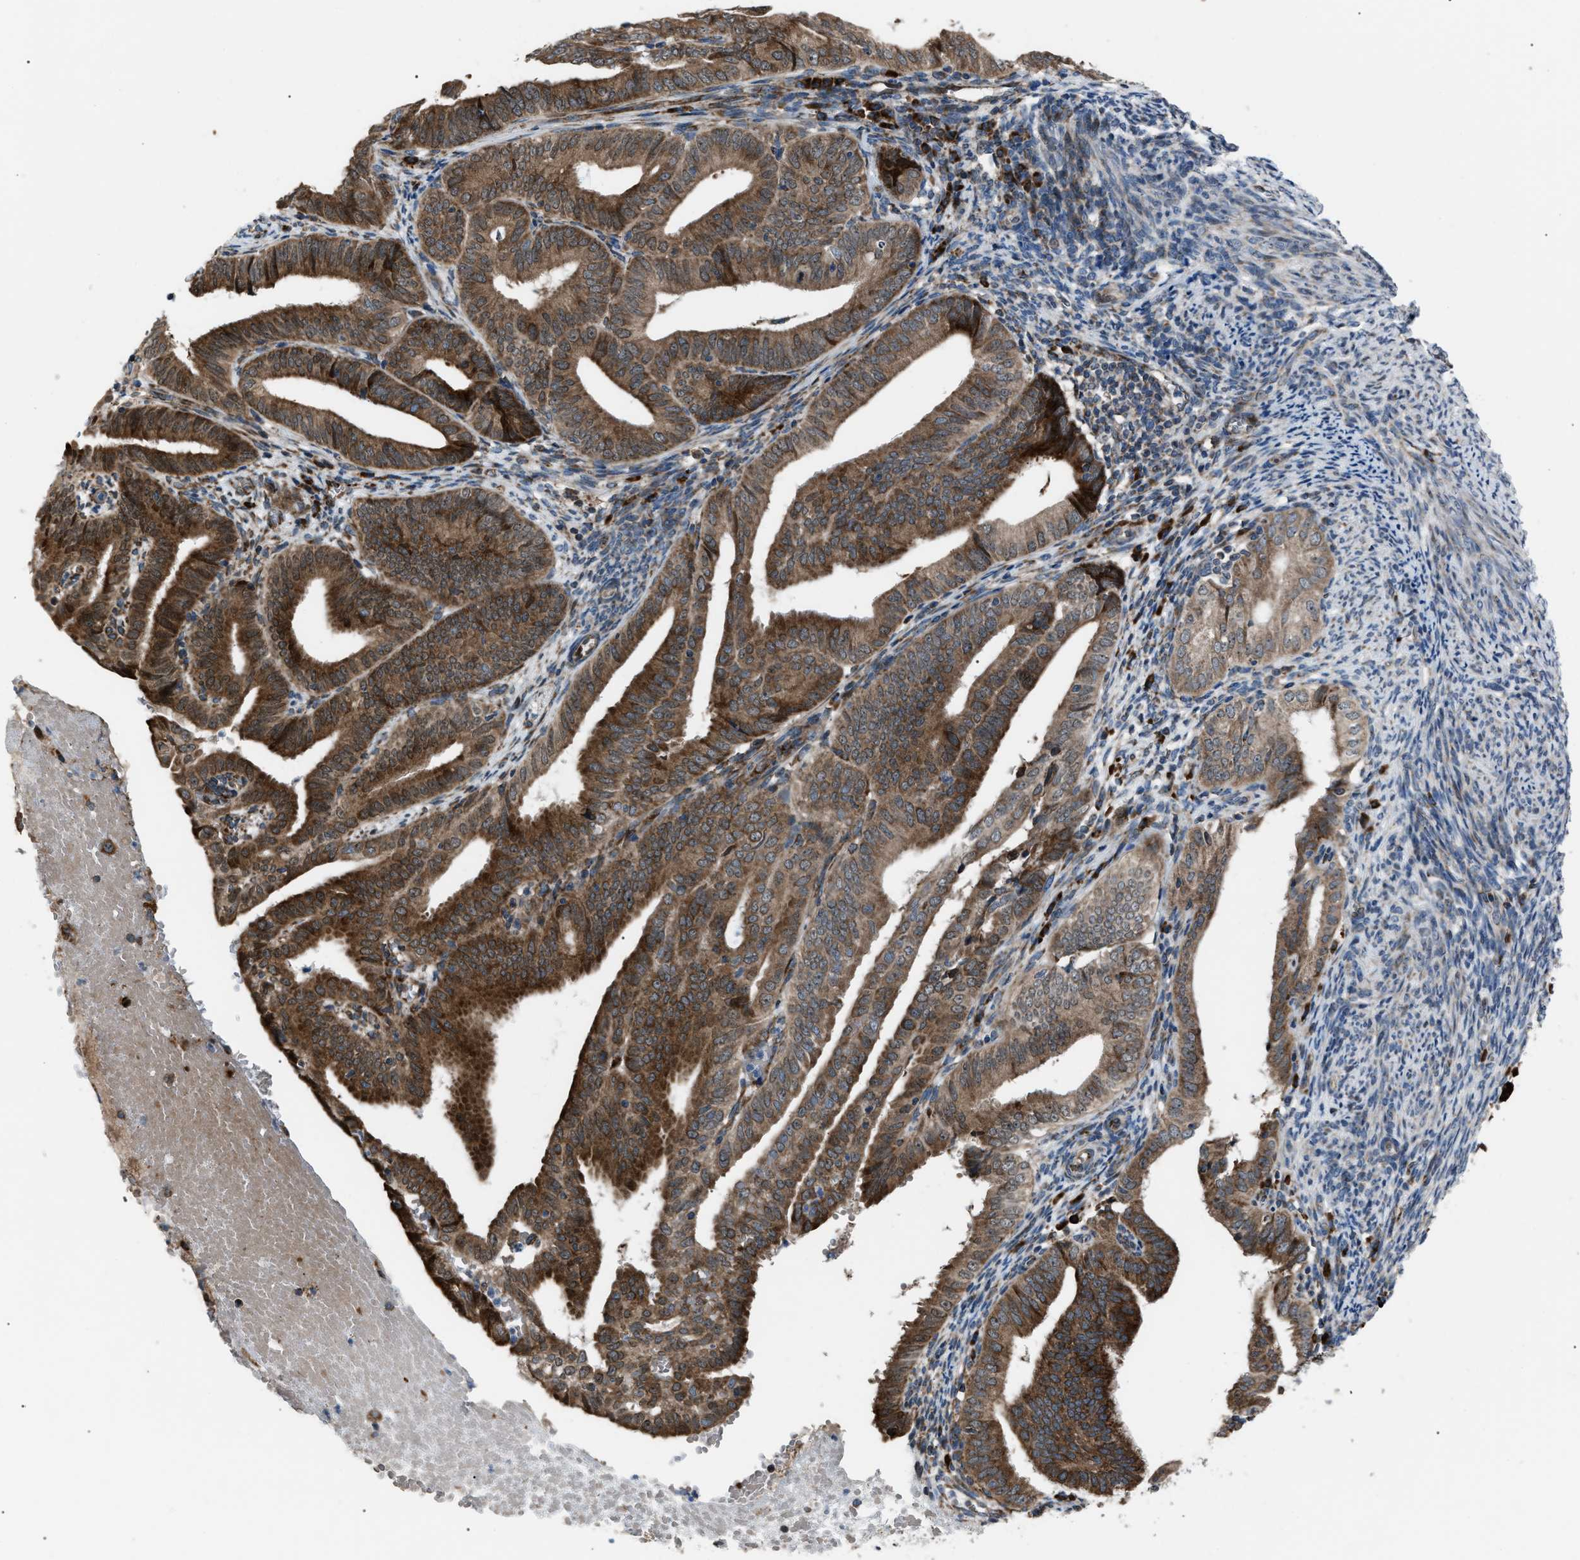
{"staining": {"intensity": "strong", "quantity": ">75%", "location": "cytoplasmic/membranous"}, "tissue": "endometrial cancer", "cell_type": "Tumor cells", "image_type": "cancer", "snomed": [{"axis": "morphology", "description": "Adenocarcinoma, NOS"}, {"axis": "topography", "description": "Endometrium"}], "caption": "Immunohistochemistry photomicrograph of endometrial cancer (adenocarcinoma) stained for a protein (brown), which displays high levels of strong cytoplasmic/membranous positivity in approximately >75% of tumor cells.", "gene": "AGO2", "patient": {"sex": "female", "age": 58}}